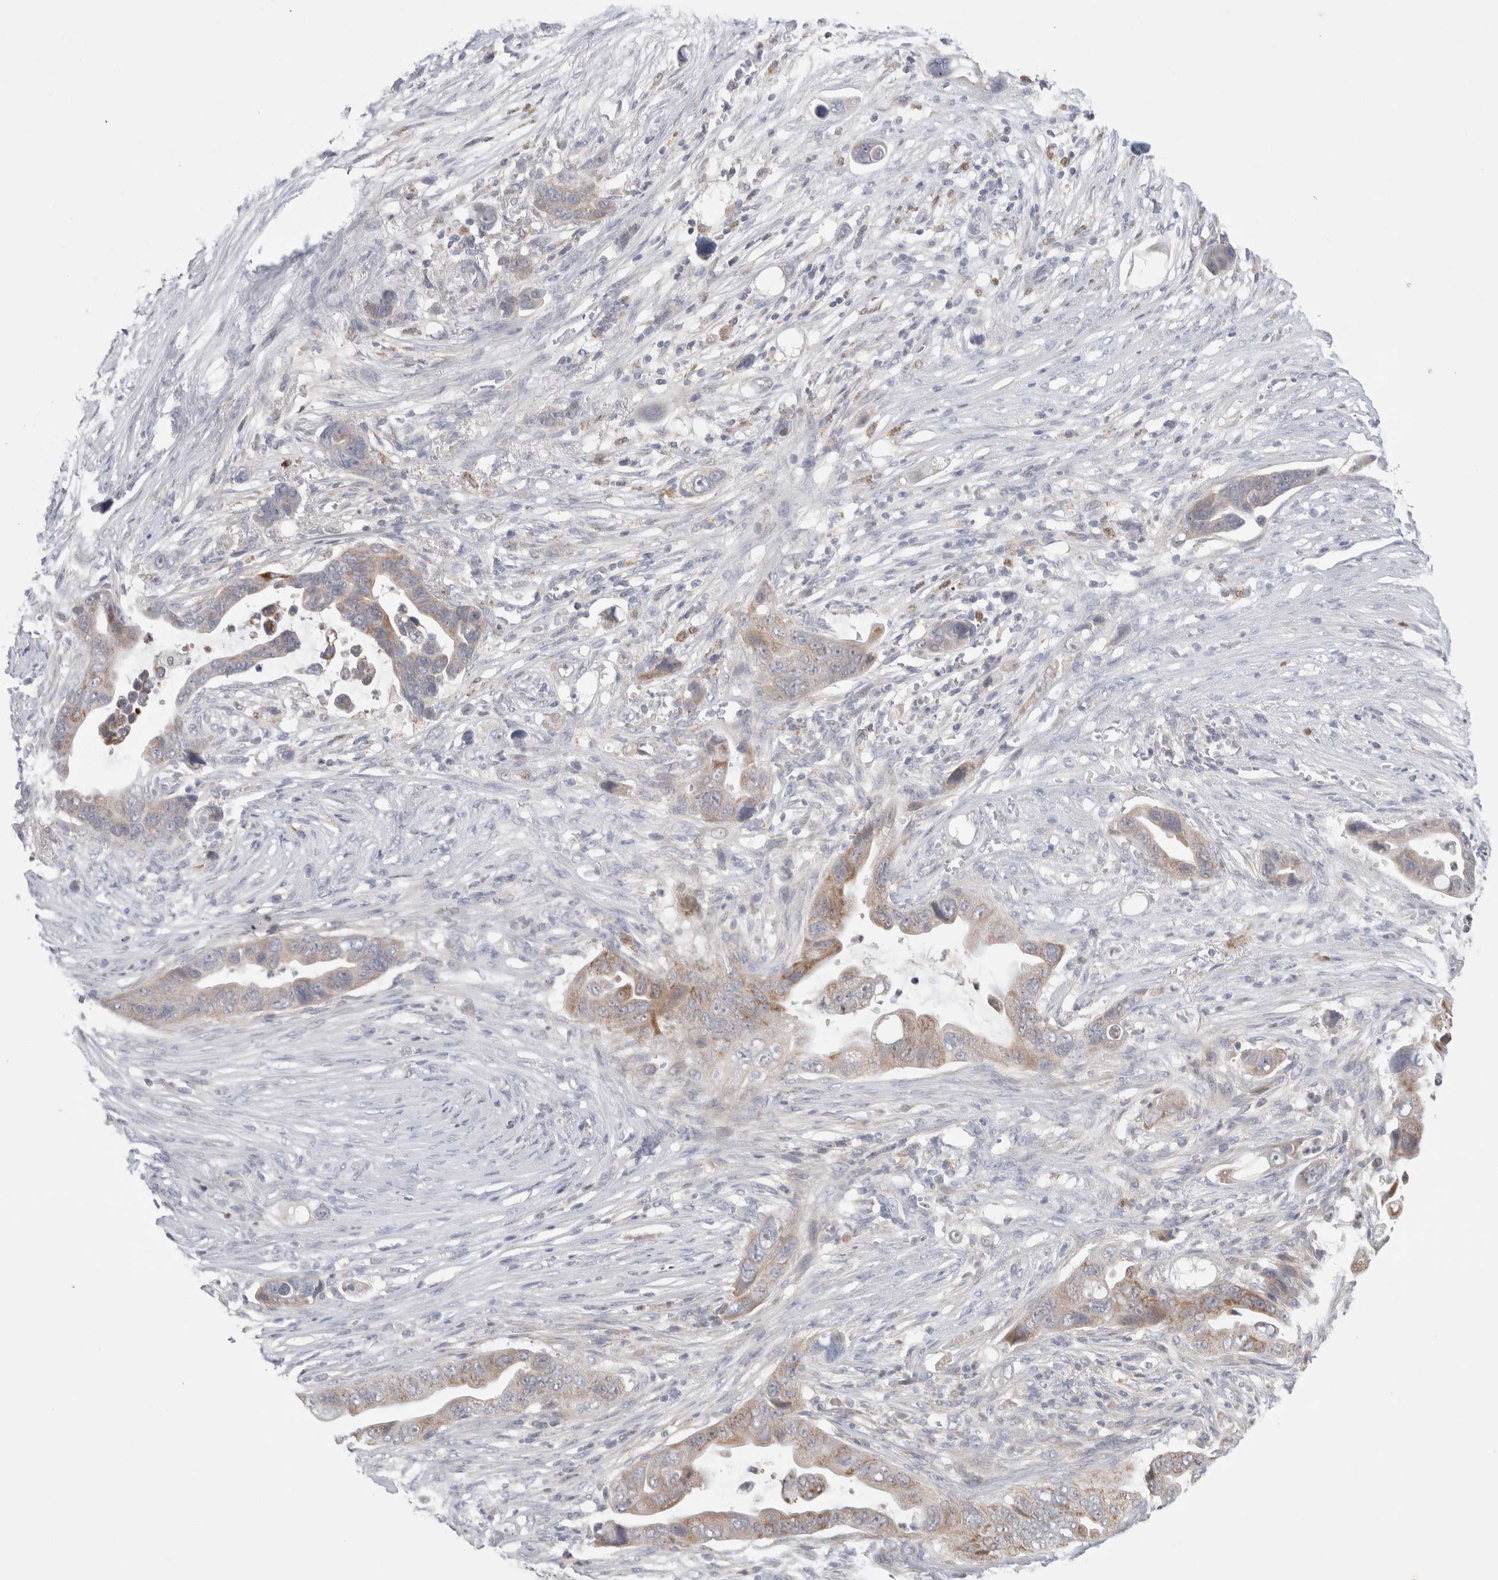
{"staining": {"intensity": "moderate", "quantity": "25%-75%", "location": "cytoplasmic/membranous"}, "tissue": "pancreatic cancer", "cell_type": "Tumor cells", "image_type": "cancer", "snomed": [{"axis": "morphology", "description": "Adenocarcinoma, NOS"}, {"axis": "topography", "description": "Pancreas"}], "caption": "Immunohistochemical staining of pancreatic cancer (adenocarcinoma) shows medium levels of moderate cytoplasmic/membranous expression in about 25%-75% of tumor cells.", "gene": "AGMAT", "patient": {"sex": "female", "age": 72}}